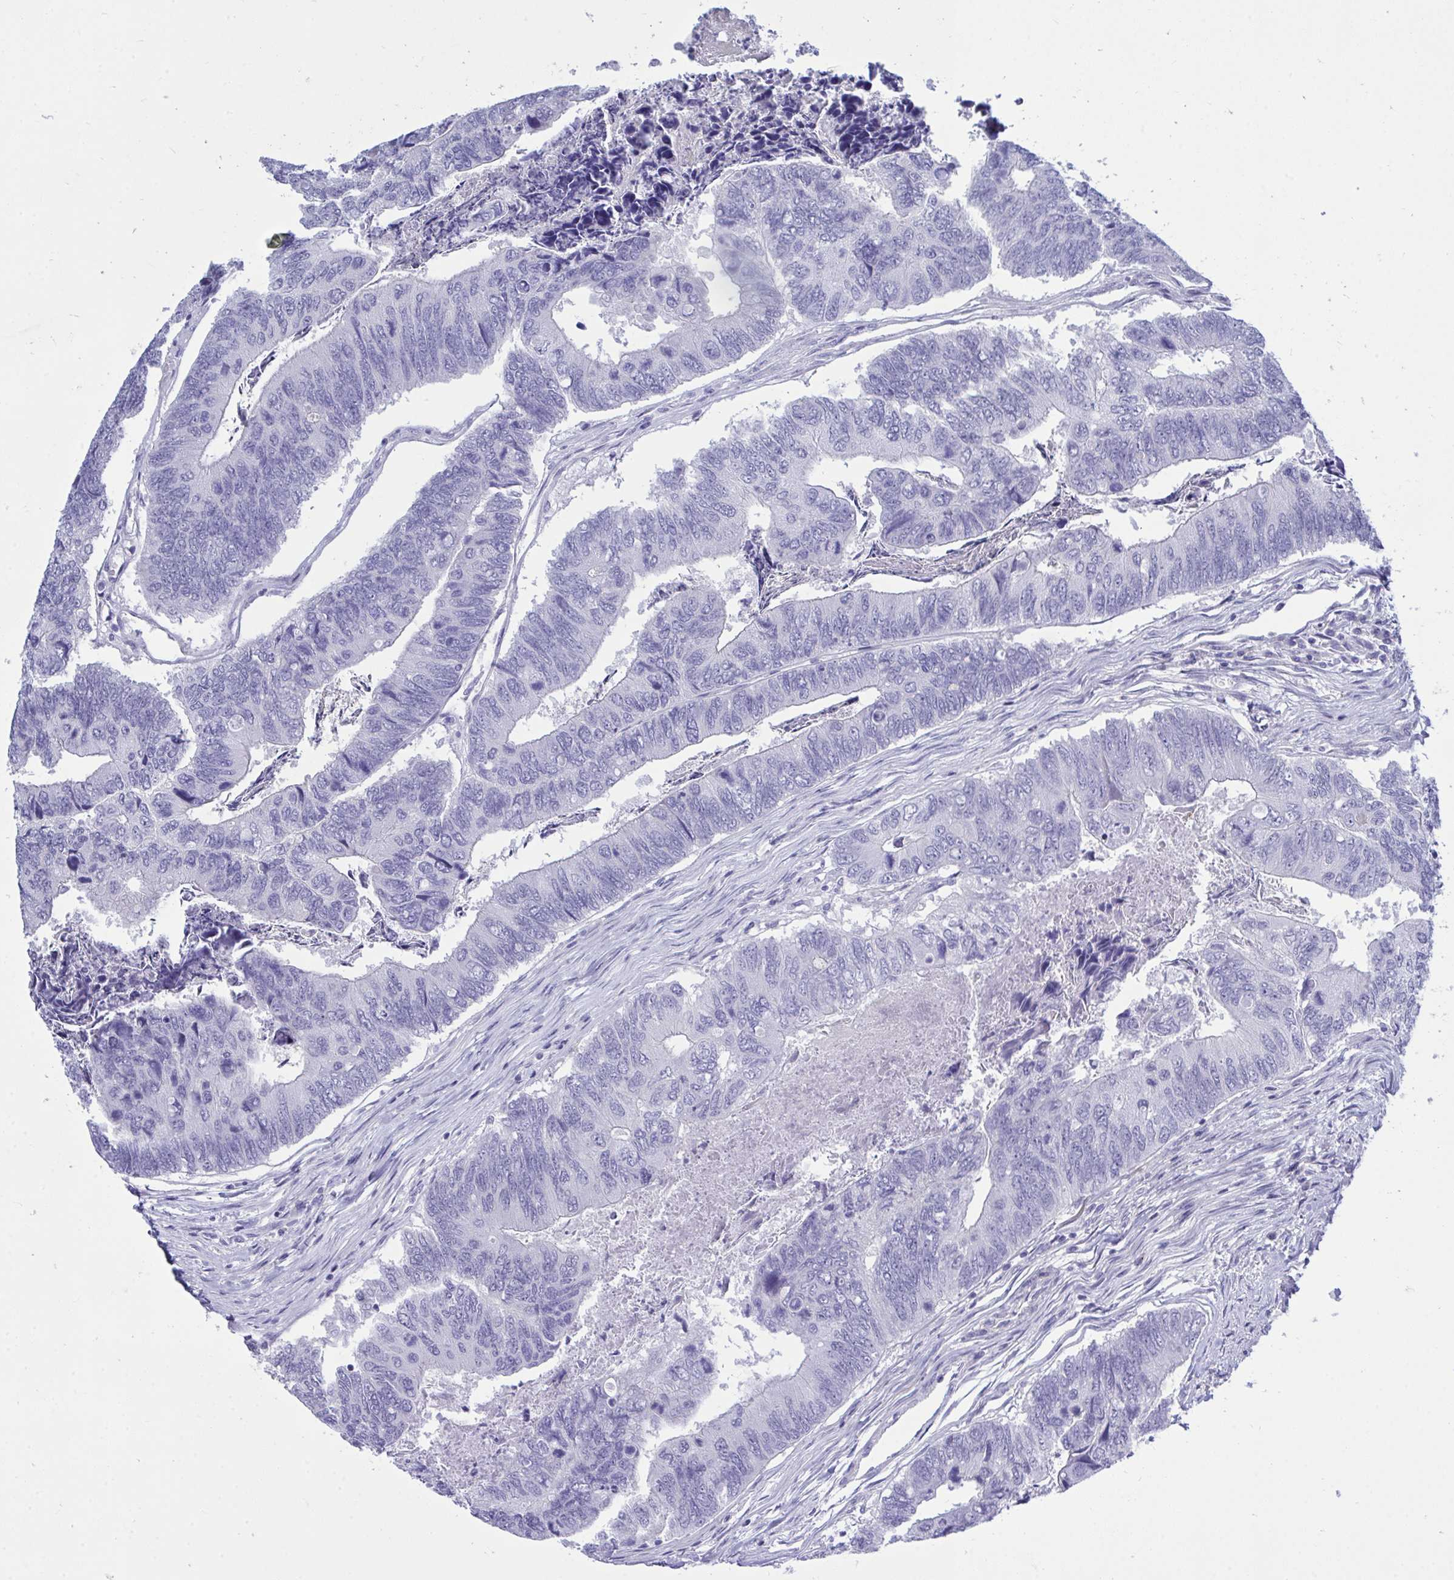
{"staining": {"intensity": "negative", "quantity": "none", "location": "none"}, "tissue": "colorectal cancer", "cell_type": "Tumor cells", "image_type": "cancer", "snomed": [{"axis": "morphology", "description": "Adenocarcinoma, NOS"}, {"axis": "topography", "description": "Colon"}], "caption": "Immunohistochemical staining of colorectal cancer (adenocarcinoma) reveals no significant staining in tumor cells.", "gene": "MED9", "patient": {"sex": "female", "age": 67}}